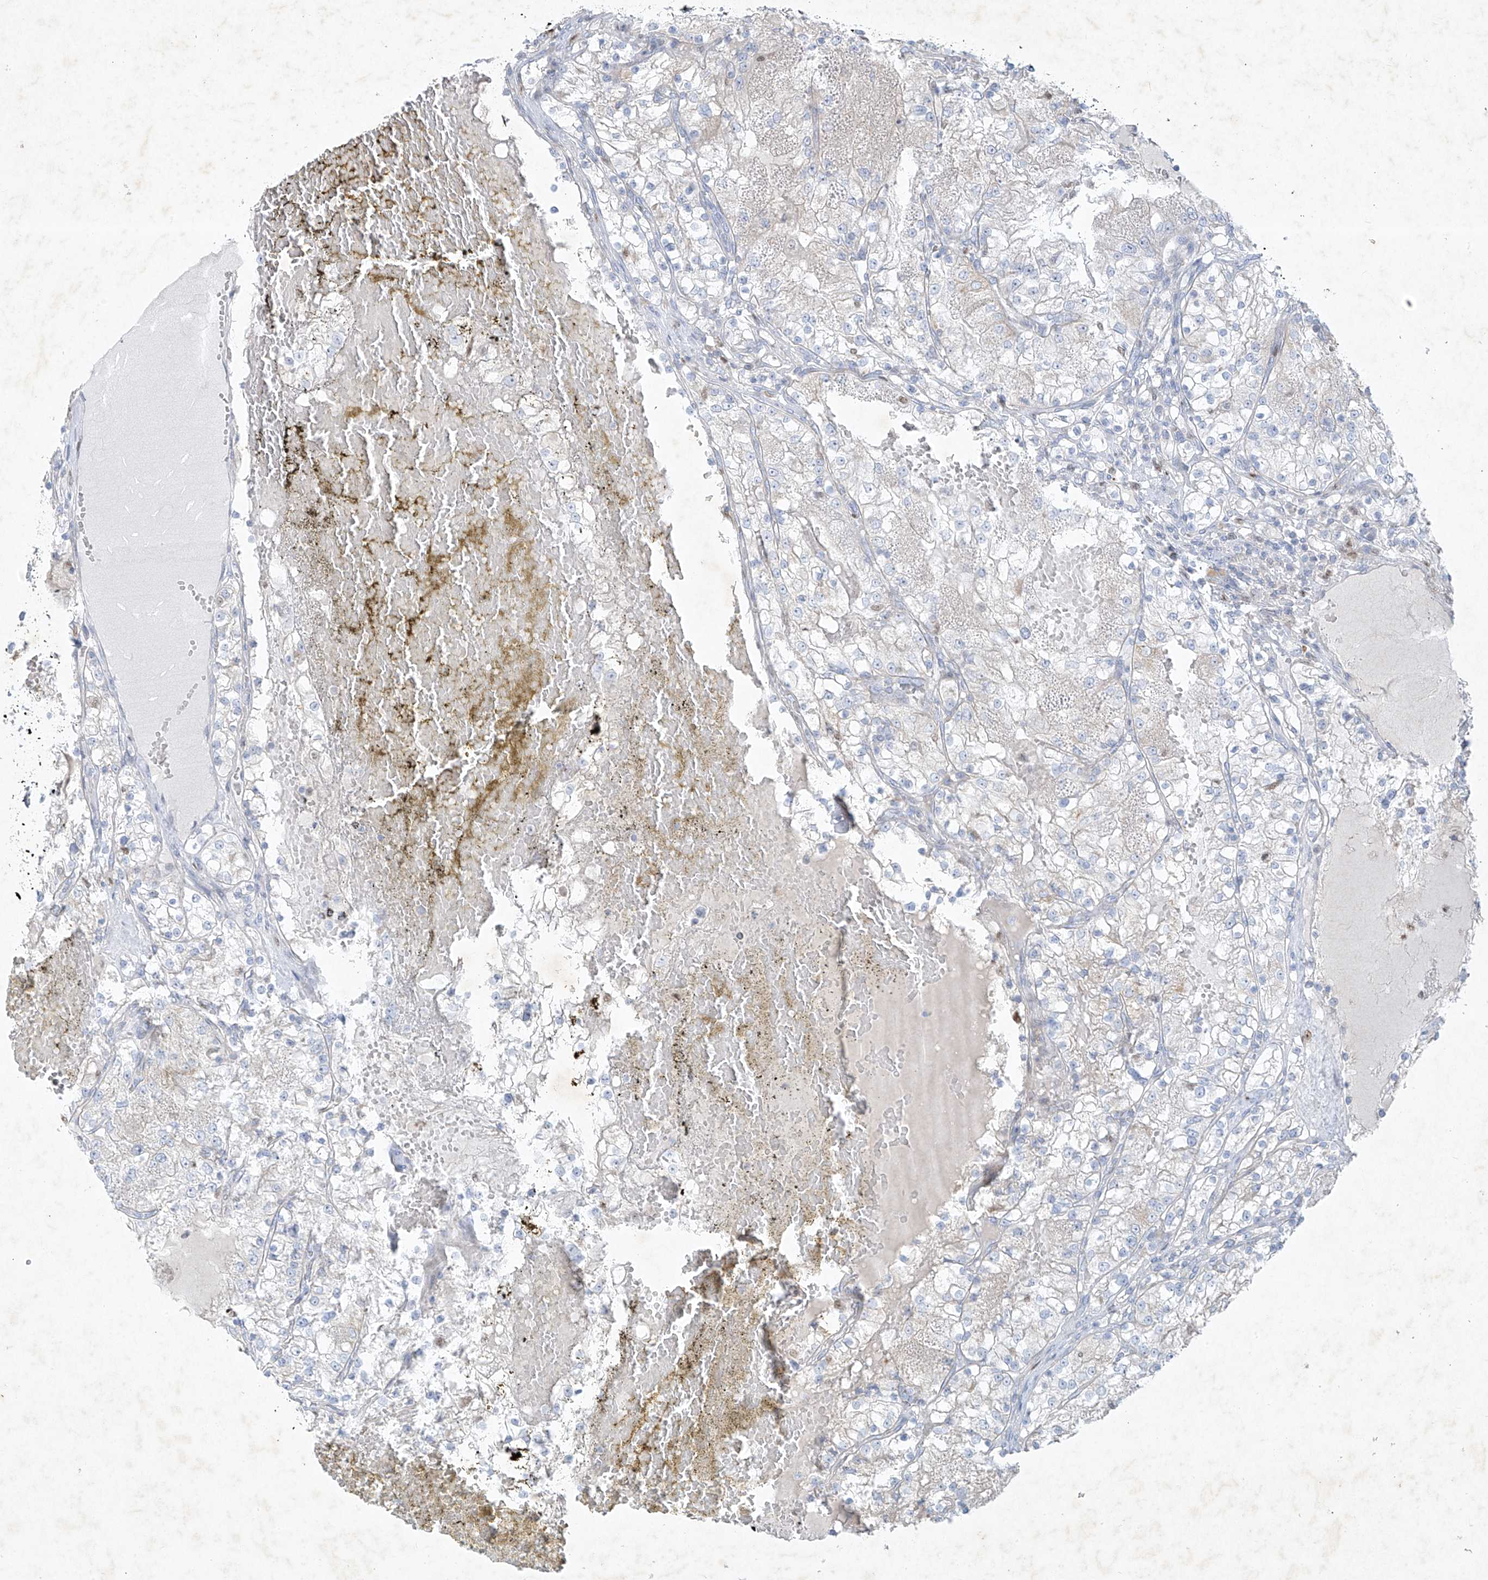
{"staining": {"intensity": "negative", "quantity": "none", "location": "none"}, "tissue": "renal cancer", "cell_type": "Tumor cells", "image_type": "cancer", "snomed": [{"axis": "morphology", "description": "Normal tissue, NOS"}, {"axis": "morphology", "description": "Adenocarcinoma, NOS"}, {"axis": "topography", "description": "Kidney"}], "caption": "High magnification brightfield microscopy of adenocarcinoma (renal) stained with DAB (brown) and counterstained with hematoxylin (blue): tumor cells show no significant staining. (DAB (3,3'-diaminobenzidine) immunohistochemistry visualized using brightfield microscopy, high magnification).", "gene": "TUBE1", "patient": {"sex": "male", "age": 68}}